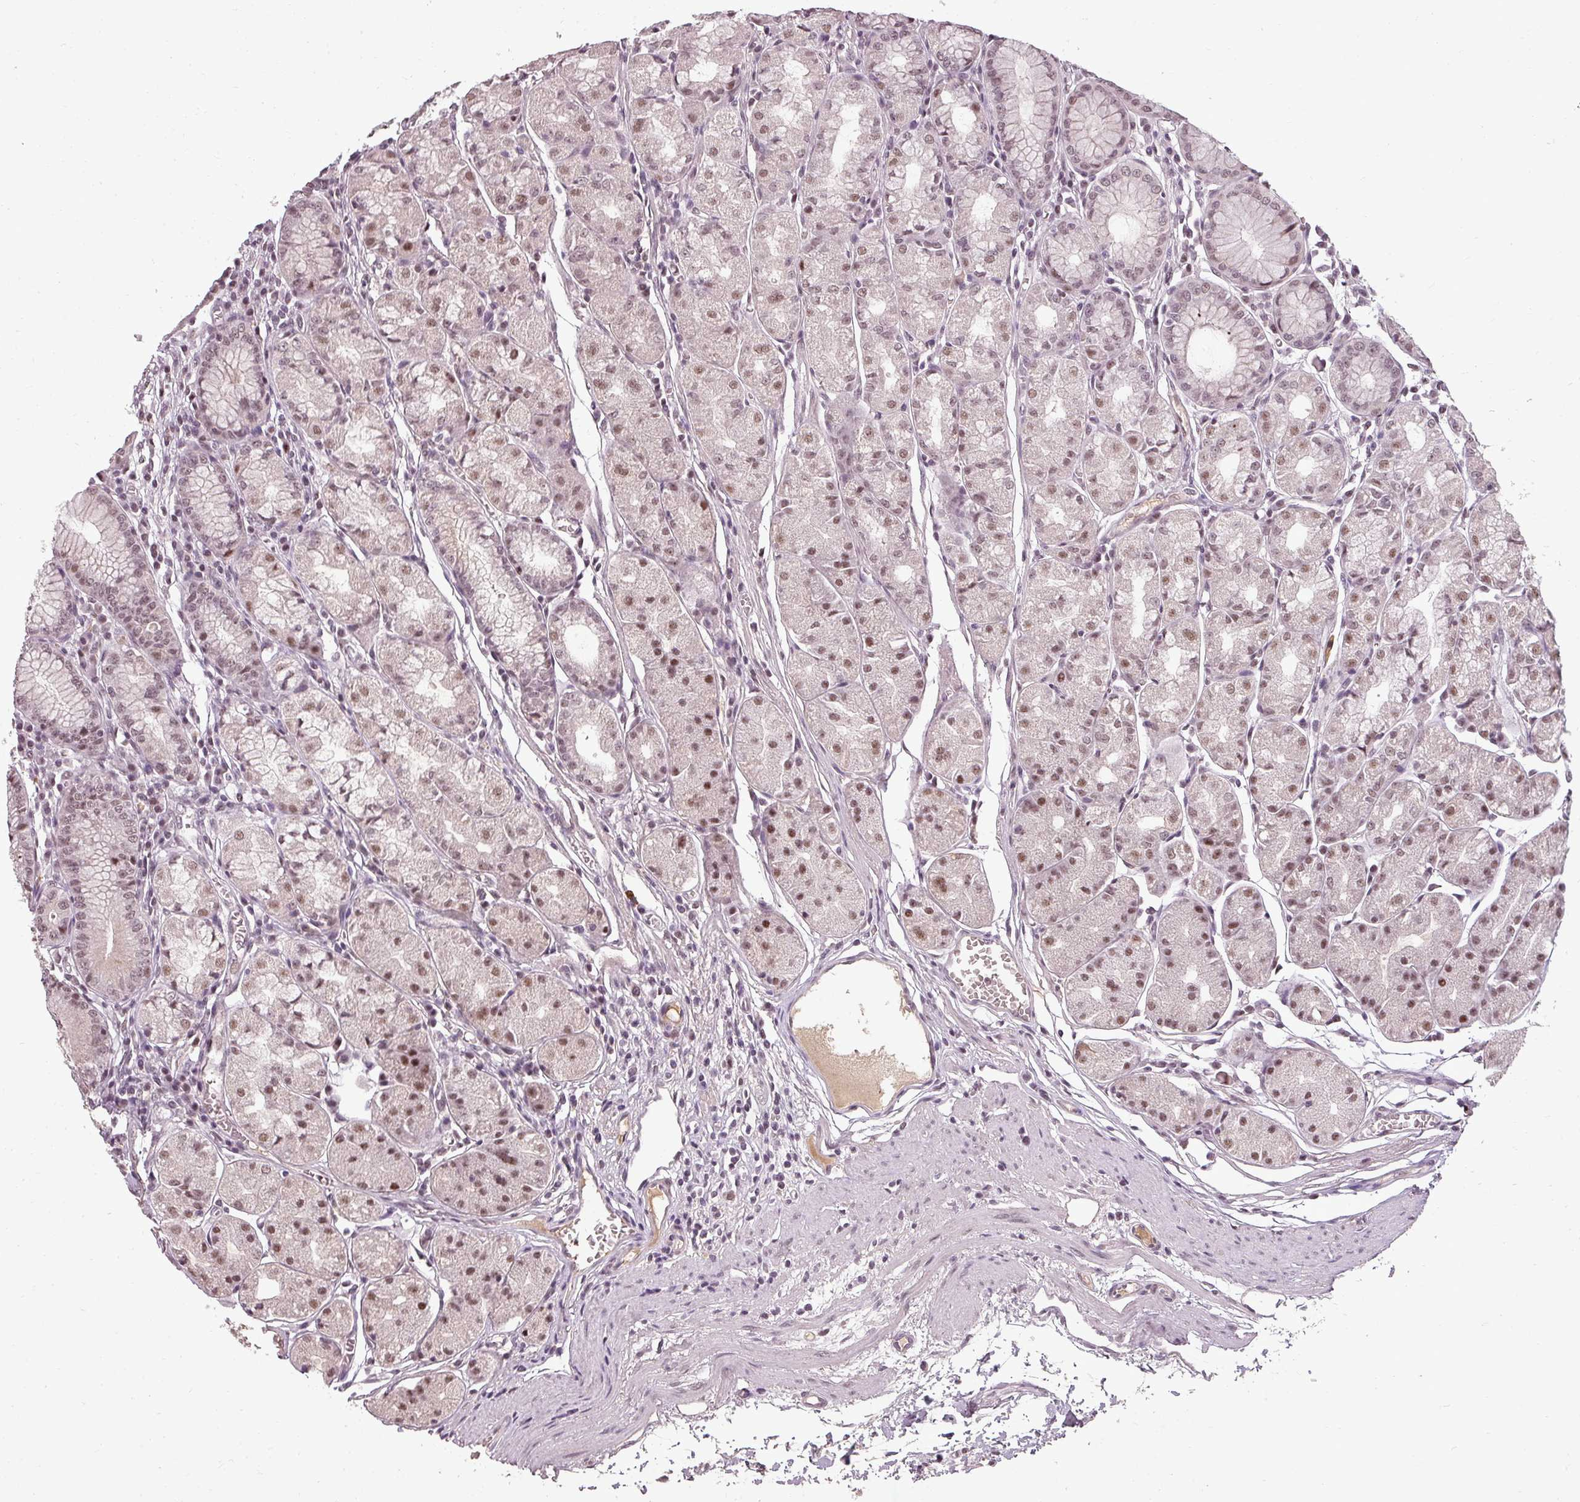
{"staining": {"intensity": "moderate", "quantity": ">75%", "location": "cytoplasmic/membranous,nuclear"}, "tissue": "stomach", "cell_type": "Glandular cells", "image_type": "normal", "snomed": [{"axis": "morphology", "description": "Normal tissue, NOS"}, {"axis": "topography", "description": "Stomach"}], "caption": "Immunohistochemistry (DAB (3,3'-diaminobenzidine)) staining of normal stomach shows moderate cytoplasmic/membranous,nuclear protein positivity in about >75% of glandular cells.", "gene": "BCAS3", "patient": {"sex": "male", "age": 55}}